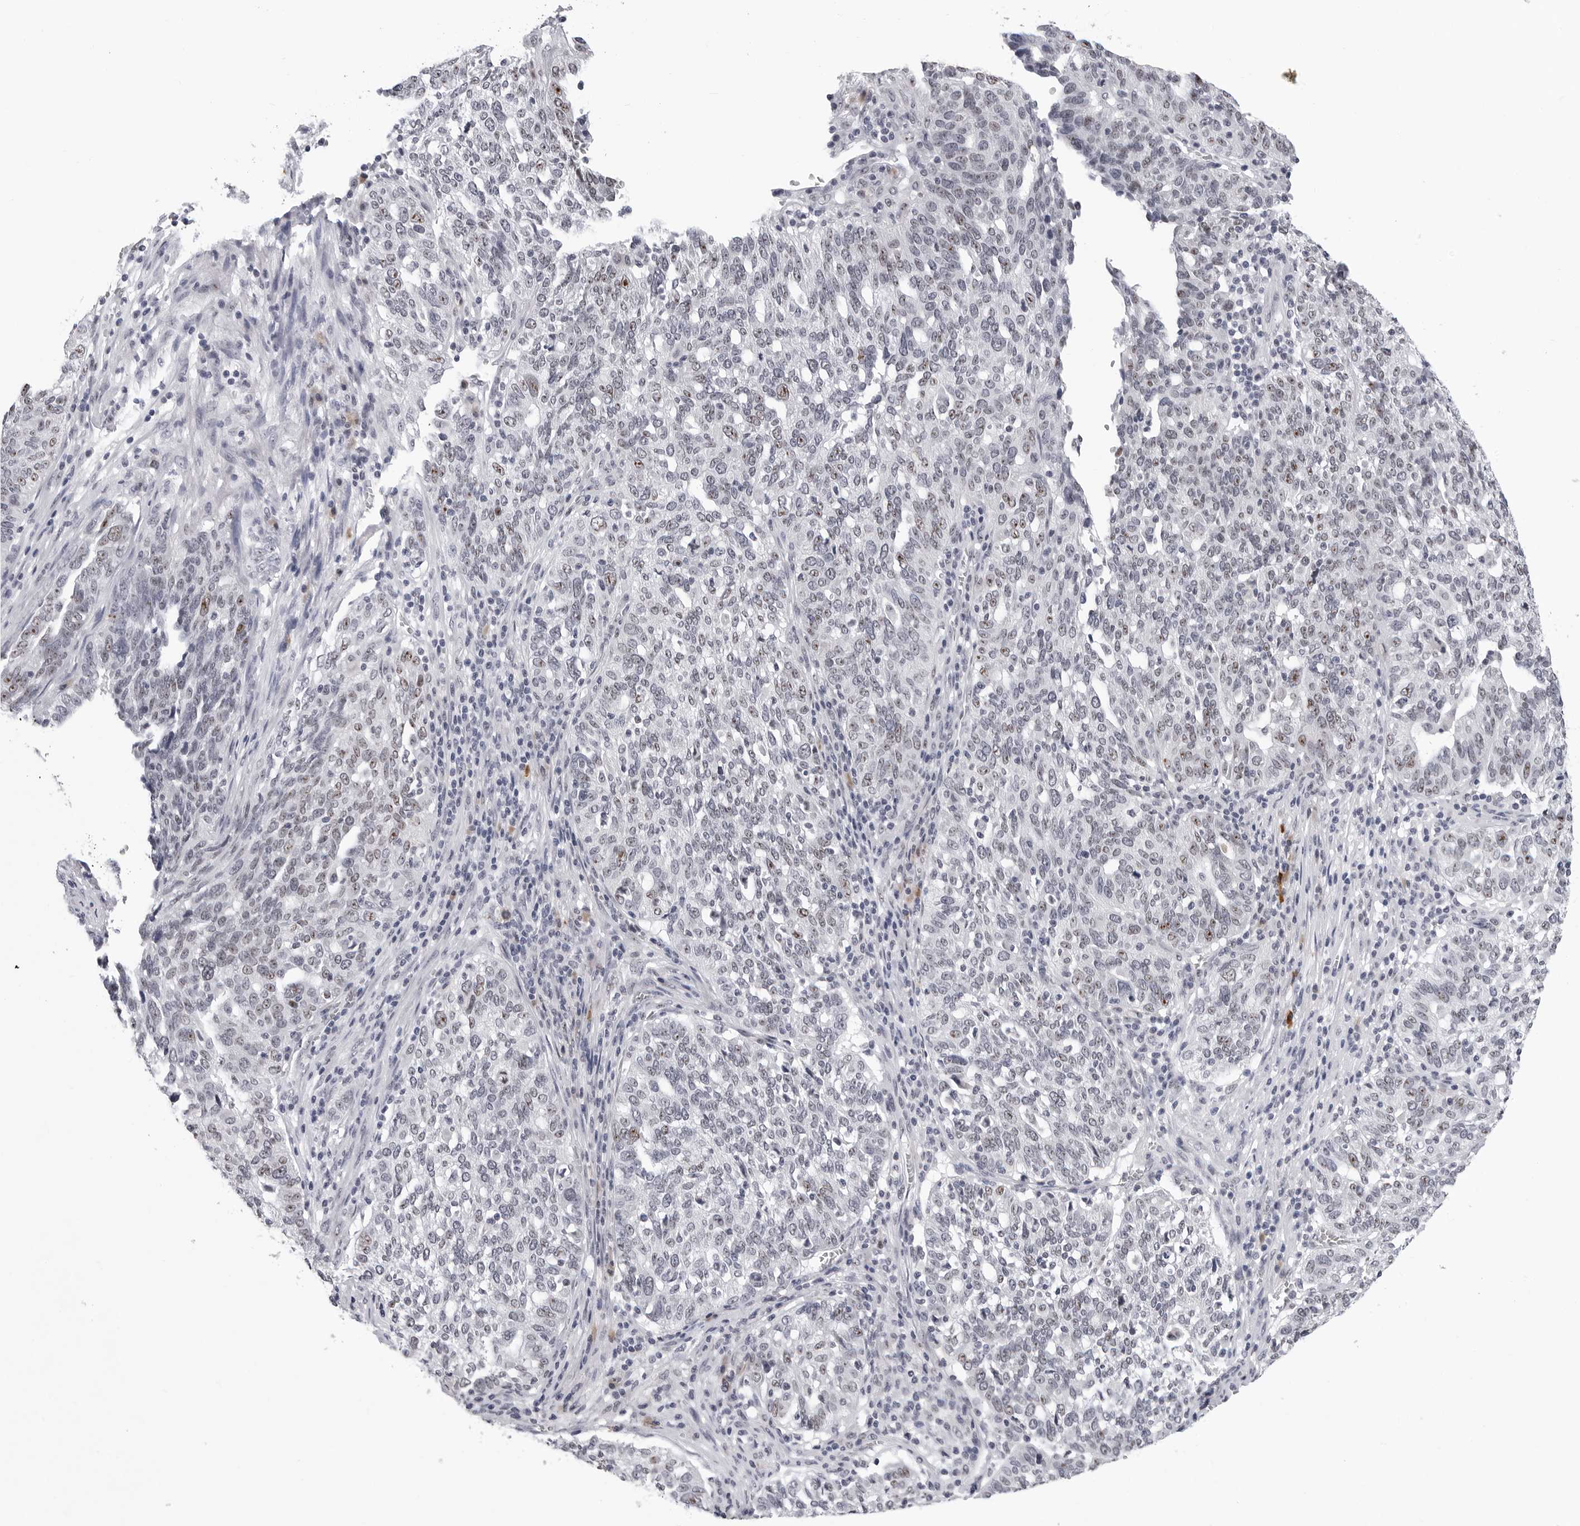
{"staining": {"intensity": "moderate", "quantity": "<25%", "location": "nuclear"}, "tissue": "ovarian cancer", "cell_type": "Tumor cells", "image_type": "cancer", "snomed": [{"axis": "morphology", "description": "Cystadenocarcinoma, serous, NOS"}, {"axis": "topography", "description": "Ovary"}], "caption": "DAB (3,3'-diaminobenzidine) immunohistochemical staining of ovarian serous cystadenocarcinoma shows moderate nuclear protein positivity in approximately <25% of tumor cells.", "gene": "GNL2", "patient": {"sex": "female", "age": 59}}